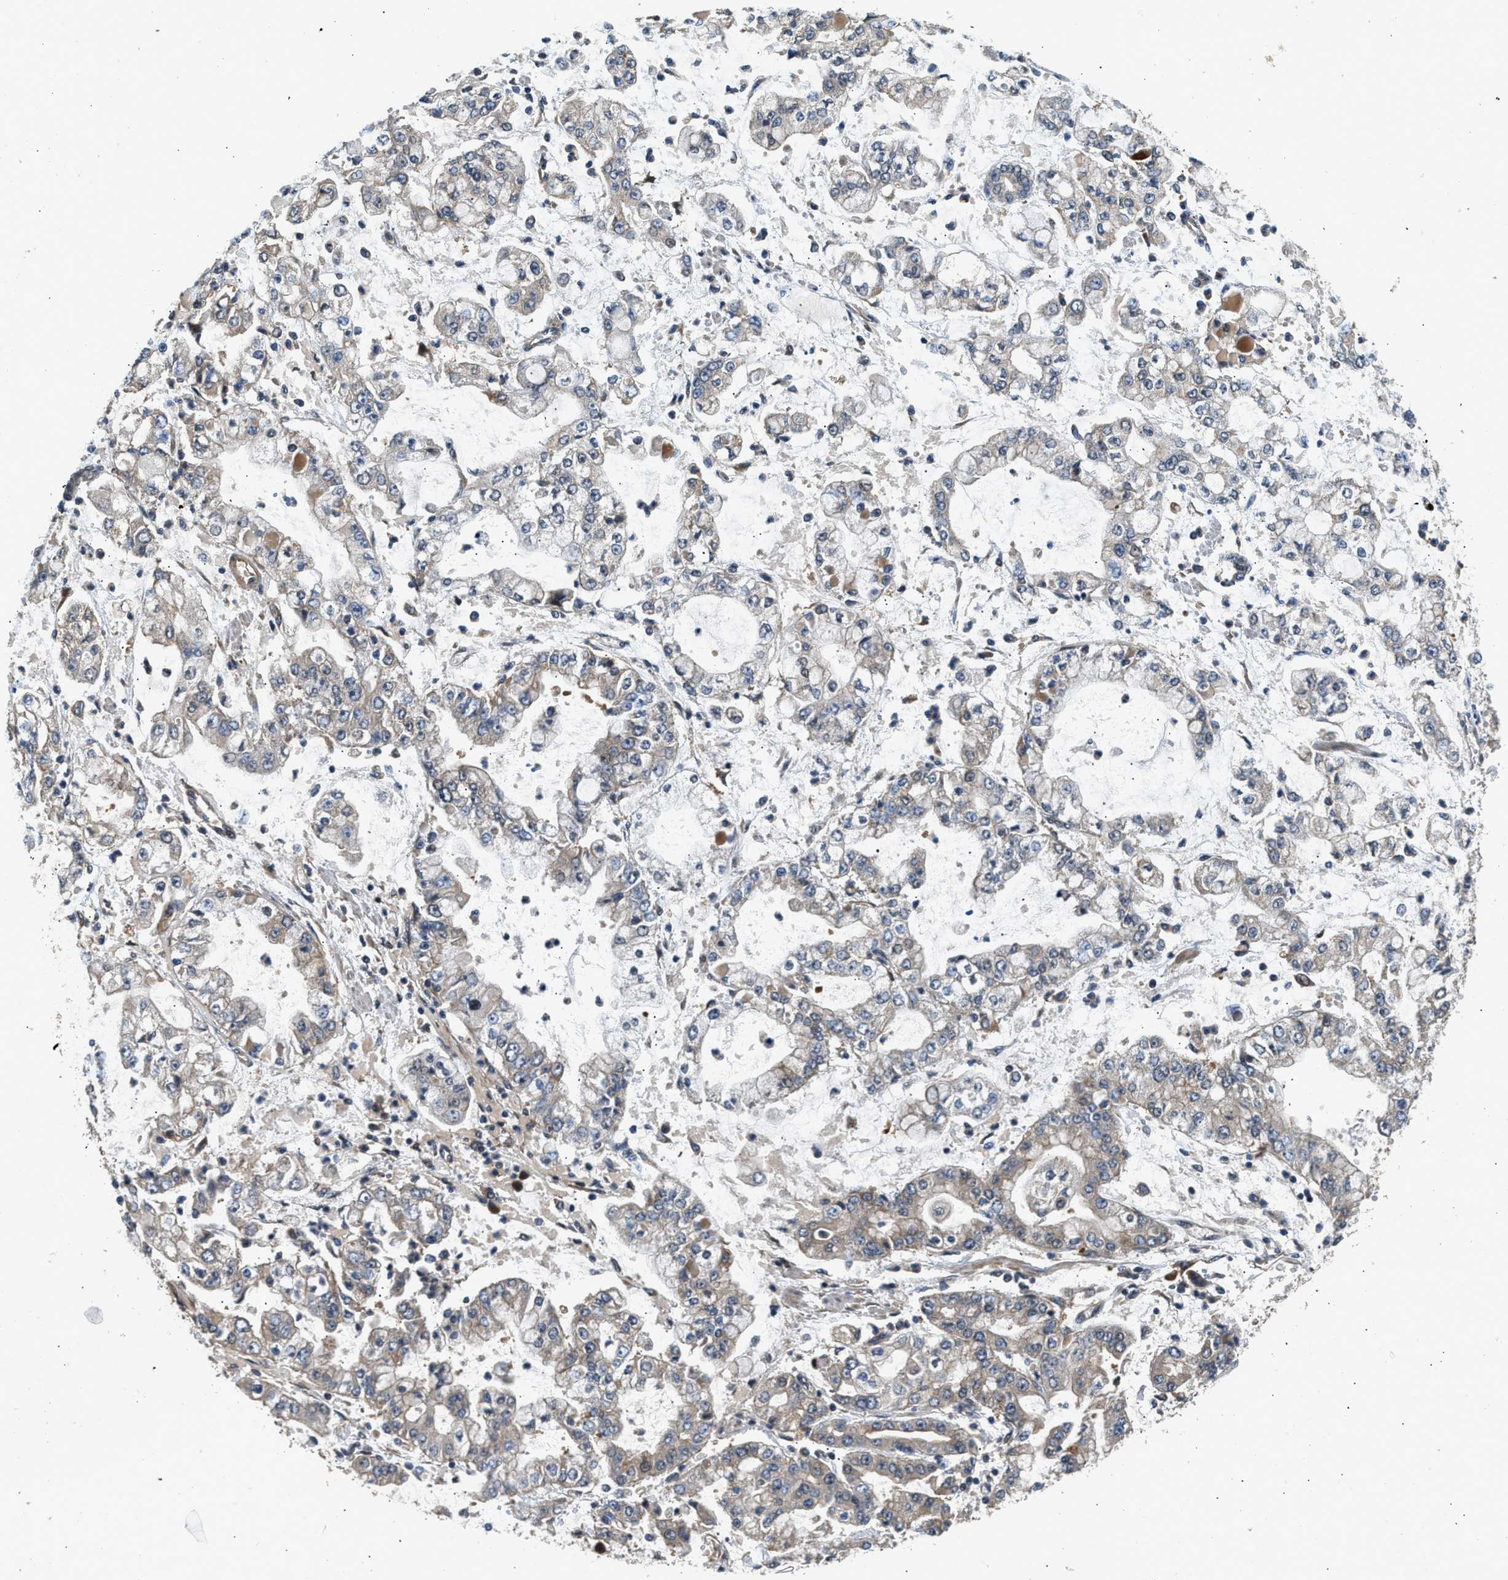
{"staining": {"intensity": "moderate", "quantity": "<25%", "location": "cytoplasmic/membranous"}, "tissue": "stomach cancer", "cell_type": "Tumor cells", "image_type": "cancer", "snomed": [{"axis": "morphology", "description": "Adenocarcinoma, NOS"}, {"axis": "topography", "description": "Stomach"}], "caption": "A high-resolution image shows IHC staining of stomach cancer (adenocarcinoma), which shows moderate cytoplasmic/membranous expression in about <25% of tumor cells.", "gene": "IL3RA", "patient": {"sex": "male", "age": 76}}